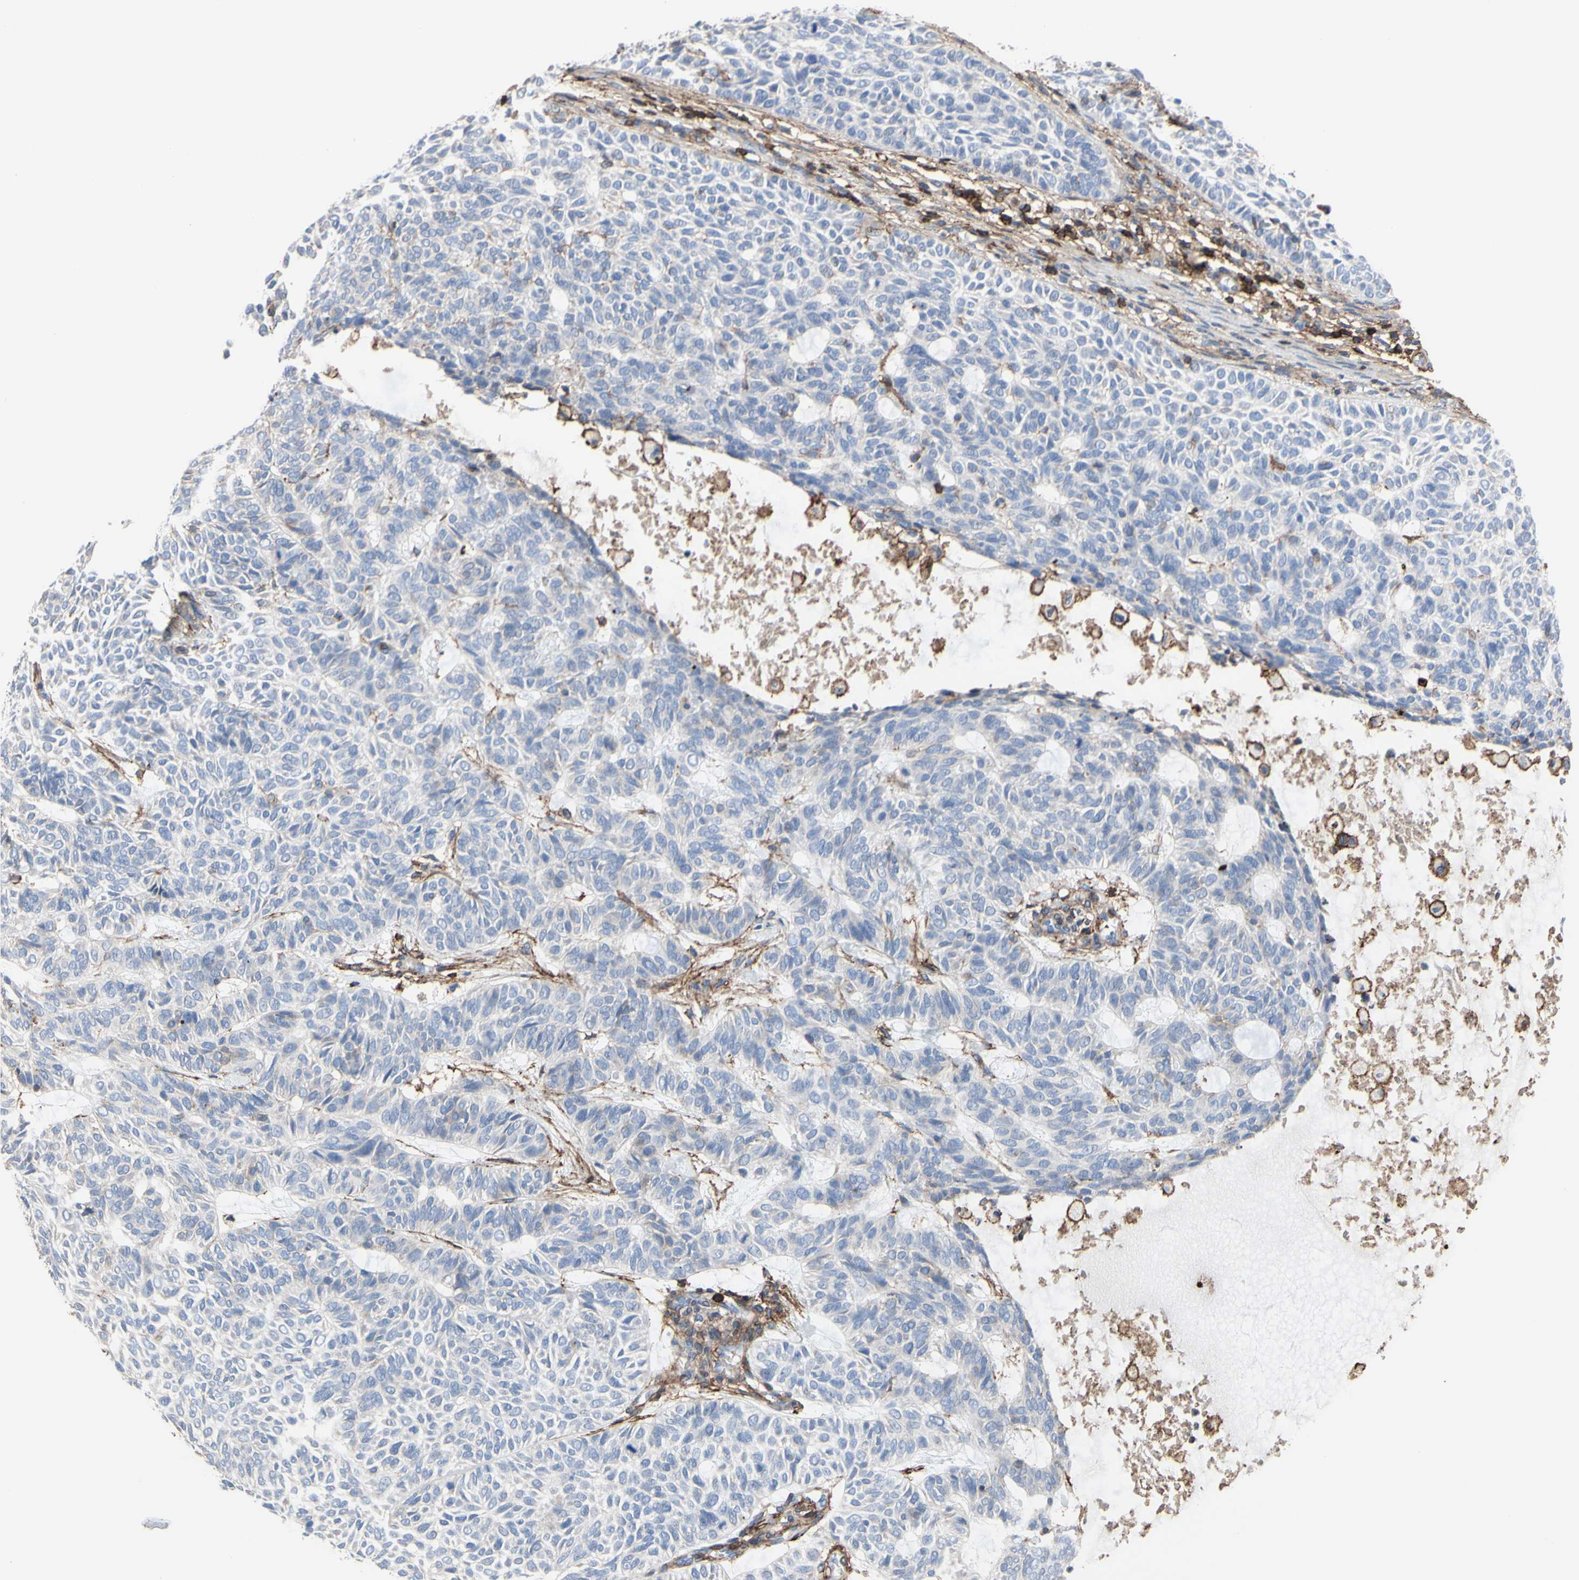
{"staining": {"intensity": "negative", "quantity": "none", "location": "none"}, "tissue": "skin cancer", "cell_type": "Tumor cells", "image_type": "cancer", "snomed": [{"axis": "morphology", "description": "Basal cell carcinoma"}, {"axis": "topography", "description": "Skin"}], "caption": "An image of human basal cell carcinoma (skin) is negative for staining in tumor cells.", "gene": "ANXA6", "patient": {"sex": "male", "age": 87}}